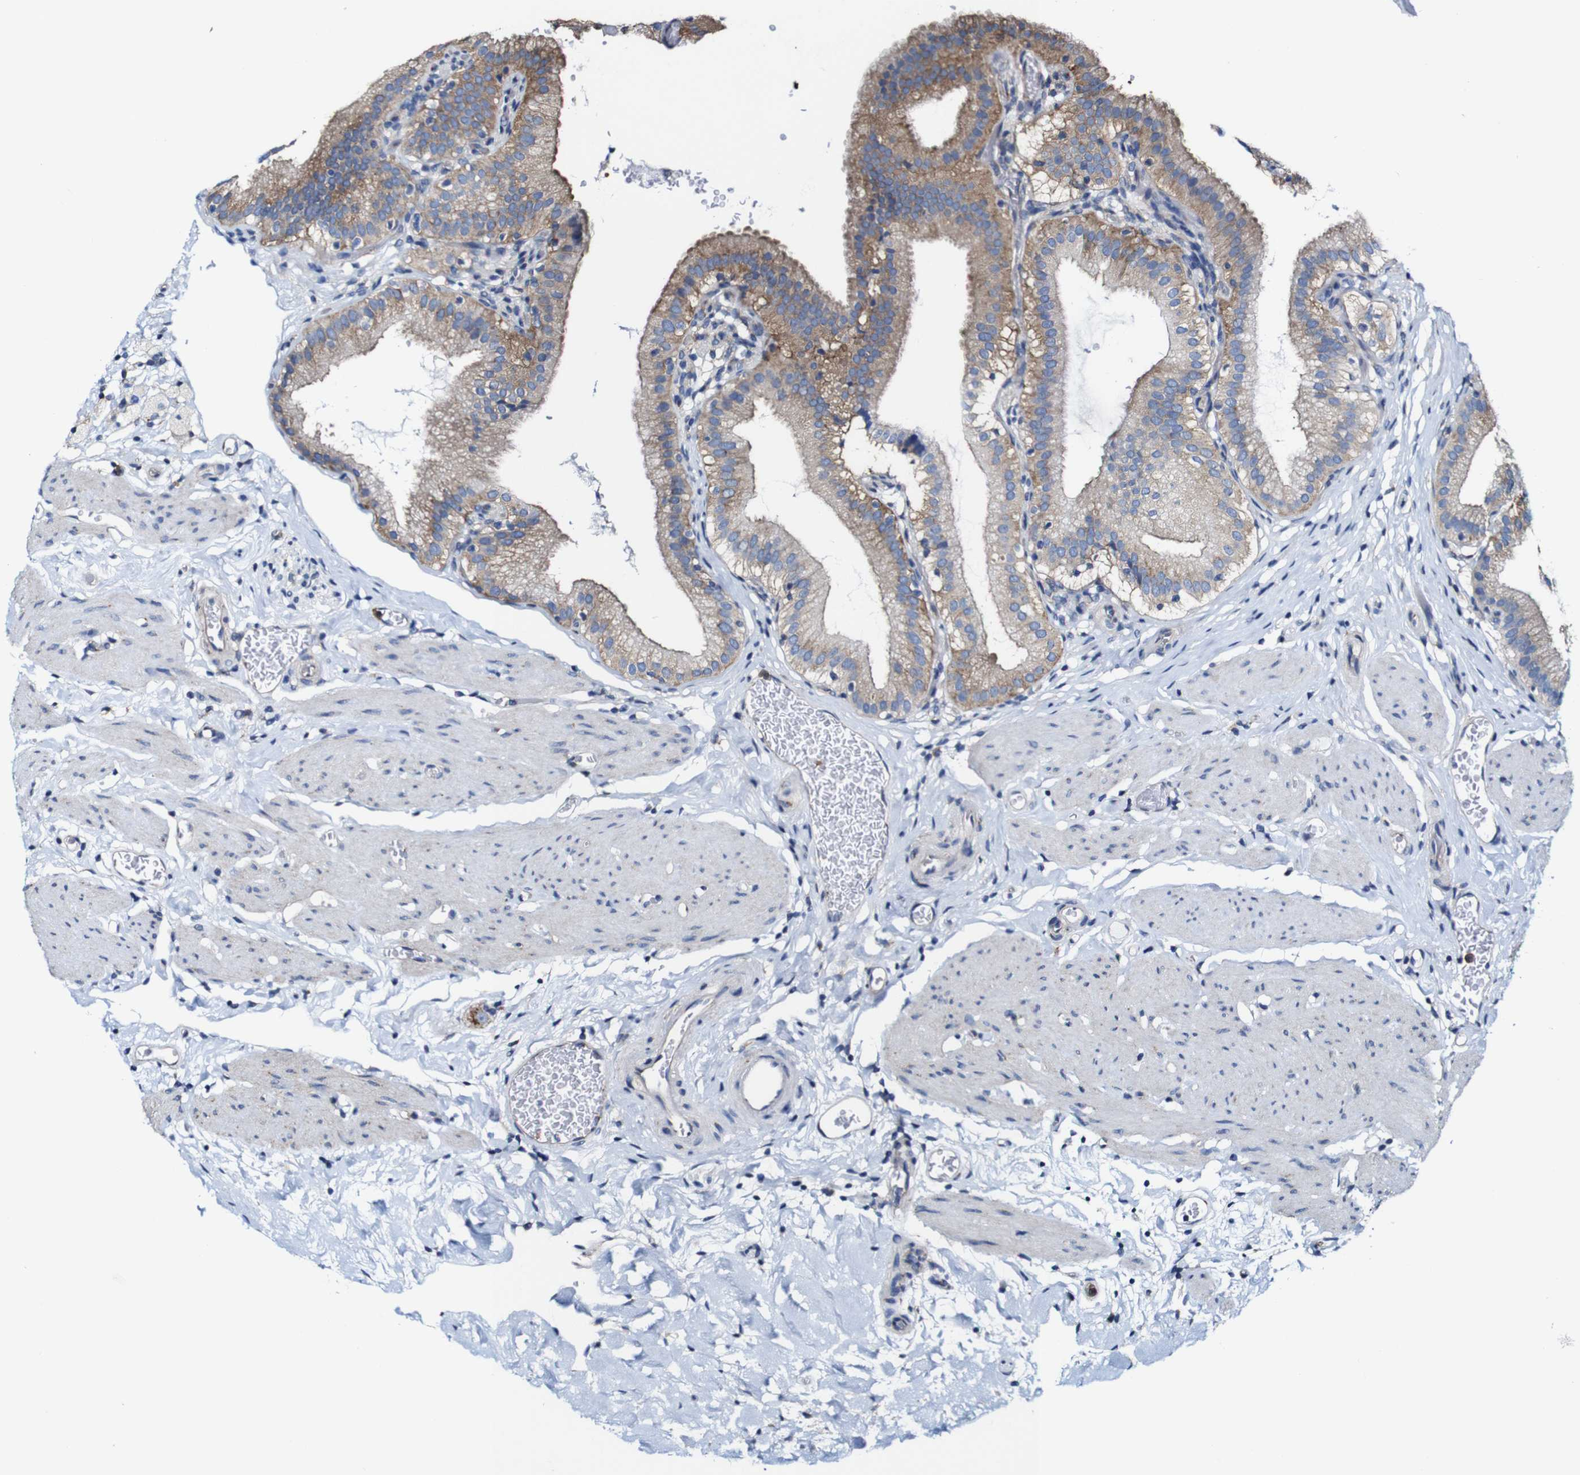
{"staining": {"intensity": "moderate", "quantity": ">75%", "location": "cytoplasmic/membranous"}, "tissue": "gallbladder", "cell_type": "Glandular cells", "image_type": "normal", "snomed": [{"axis": "morphology", "description": "Normal tissue, NOS"}, {"axis": "topography", "description": "Gallbladder"}], "caption": "Immunohistochemistry (IHC) of unremarkable human gallbladder shows medium levels of moderate cytoplasmic/membranous expression in approximately >75% of glandular cells. (IHC, brightfield microscopy, high magnification).", "gene": "CSF1R", "patient": {"sex": "male", "age": 54}}